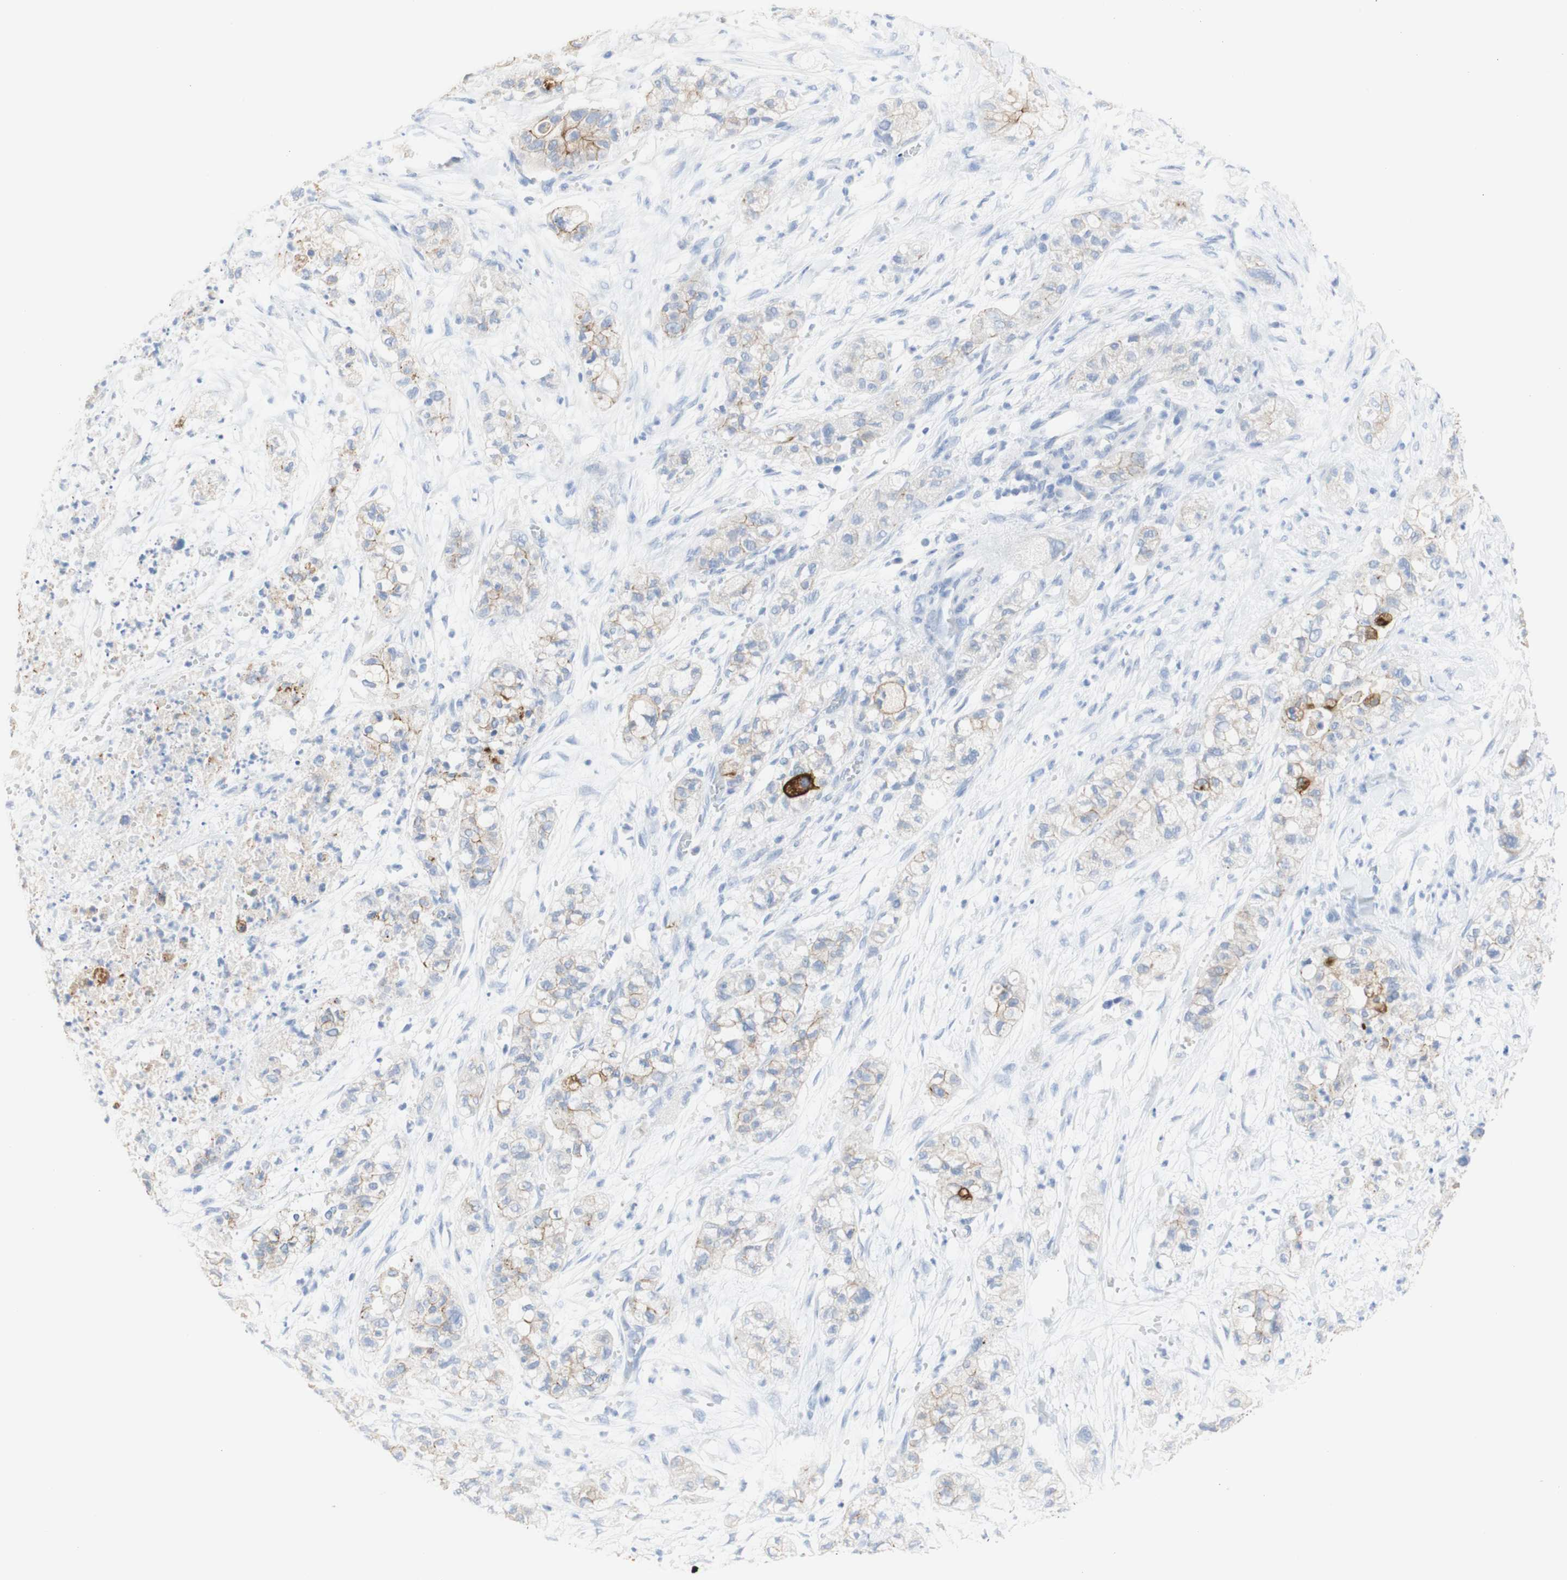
{"staining": {"intensity": "strong", "quantity": "<25%", "location": "cytoplasmic/membranous"}, "tissue": "pancreatic cancer", "cell_type": "Tumor cells", "image_type": "cancer", "snomed": [{"axis": "morphology", "description": "Adenocarcinoma, NOS"}, {"axis": "topography", "description": "Pancreas"}], "caption": "This is an image of immunohistochemistry staining of pancreatic adenocarcinoma, which shows strong staining in the cytoplasmic/membranous of tumor cells.", "gene": "DSC2", "patient": {"sex": "female", "age": 78}}